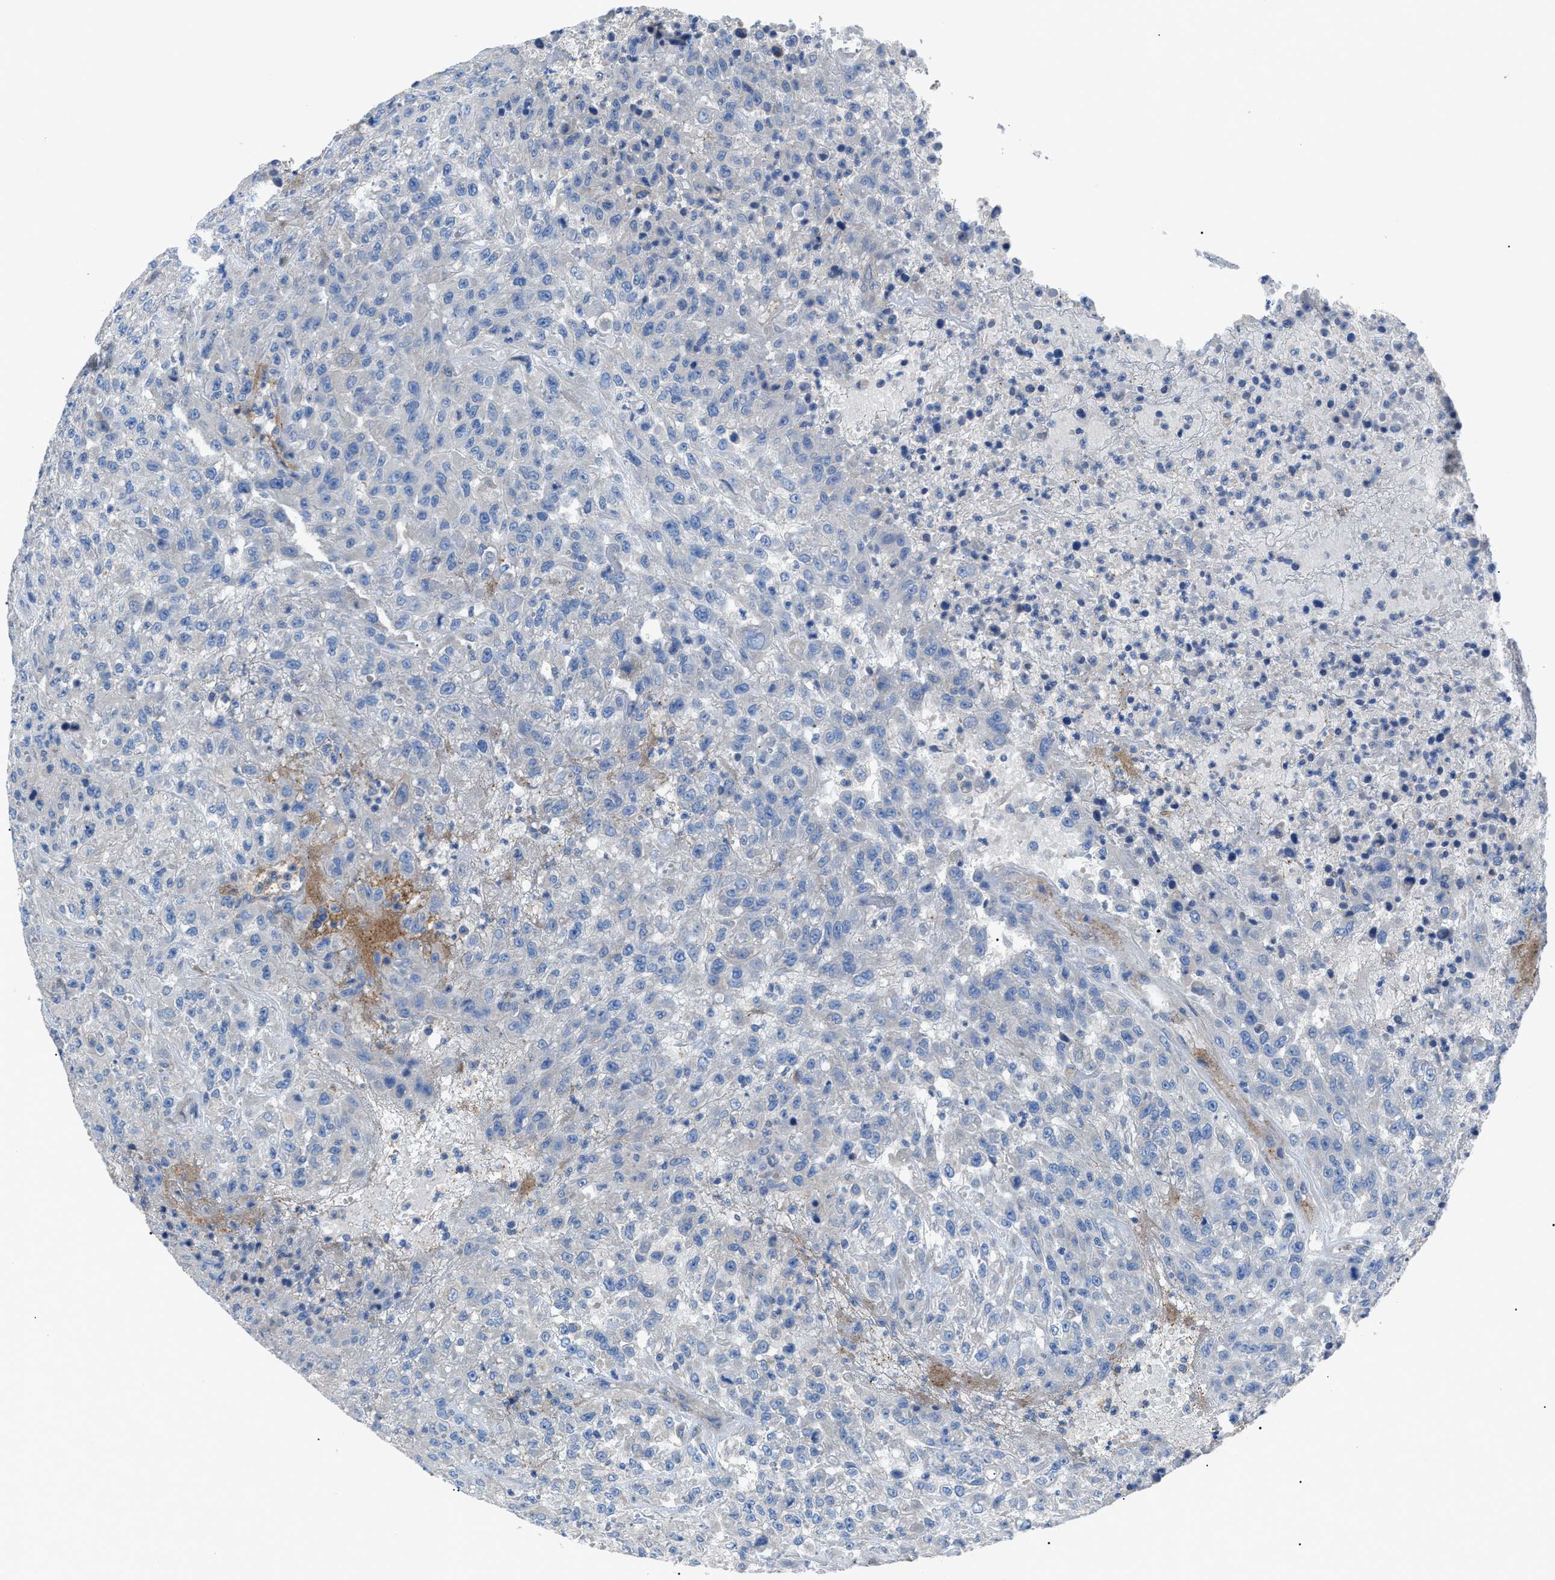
{"staining": {"intensity": "negative", "quantity": "none", "location": "none"}, "tissue": "urothelial cancer", "cell_type": "Tumor cells", "image_type": "cancer", "snomed": [{"axis": "morphology", "description": "Urothelial carcinoma, High grade"}, {"axis": "topography", "description": "Urinary bladder"}], "caption": "A high-resolution photomicrograph shows IHC staining of high-grade urothelial carcinoma, which shows no significant staining in tumor cells.", "gene": "ZDHHC24", "patient": {"sex": "male", "age": 46}}